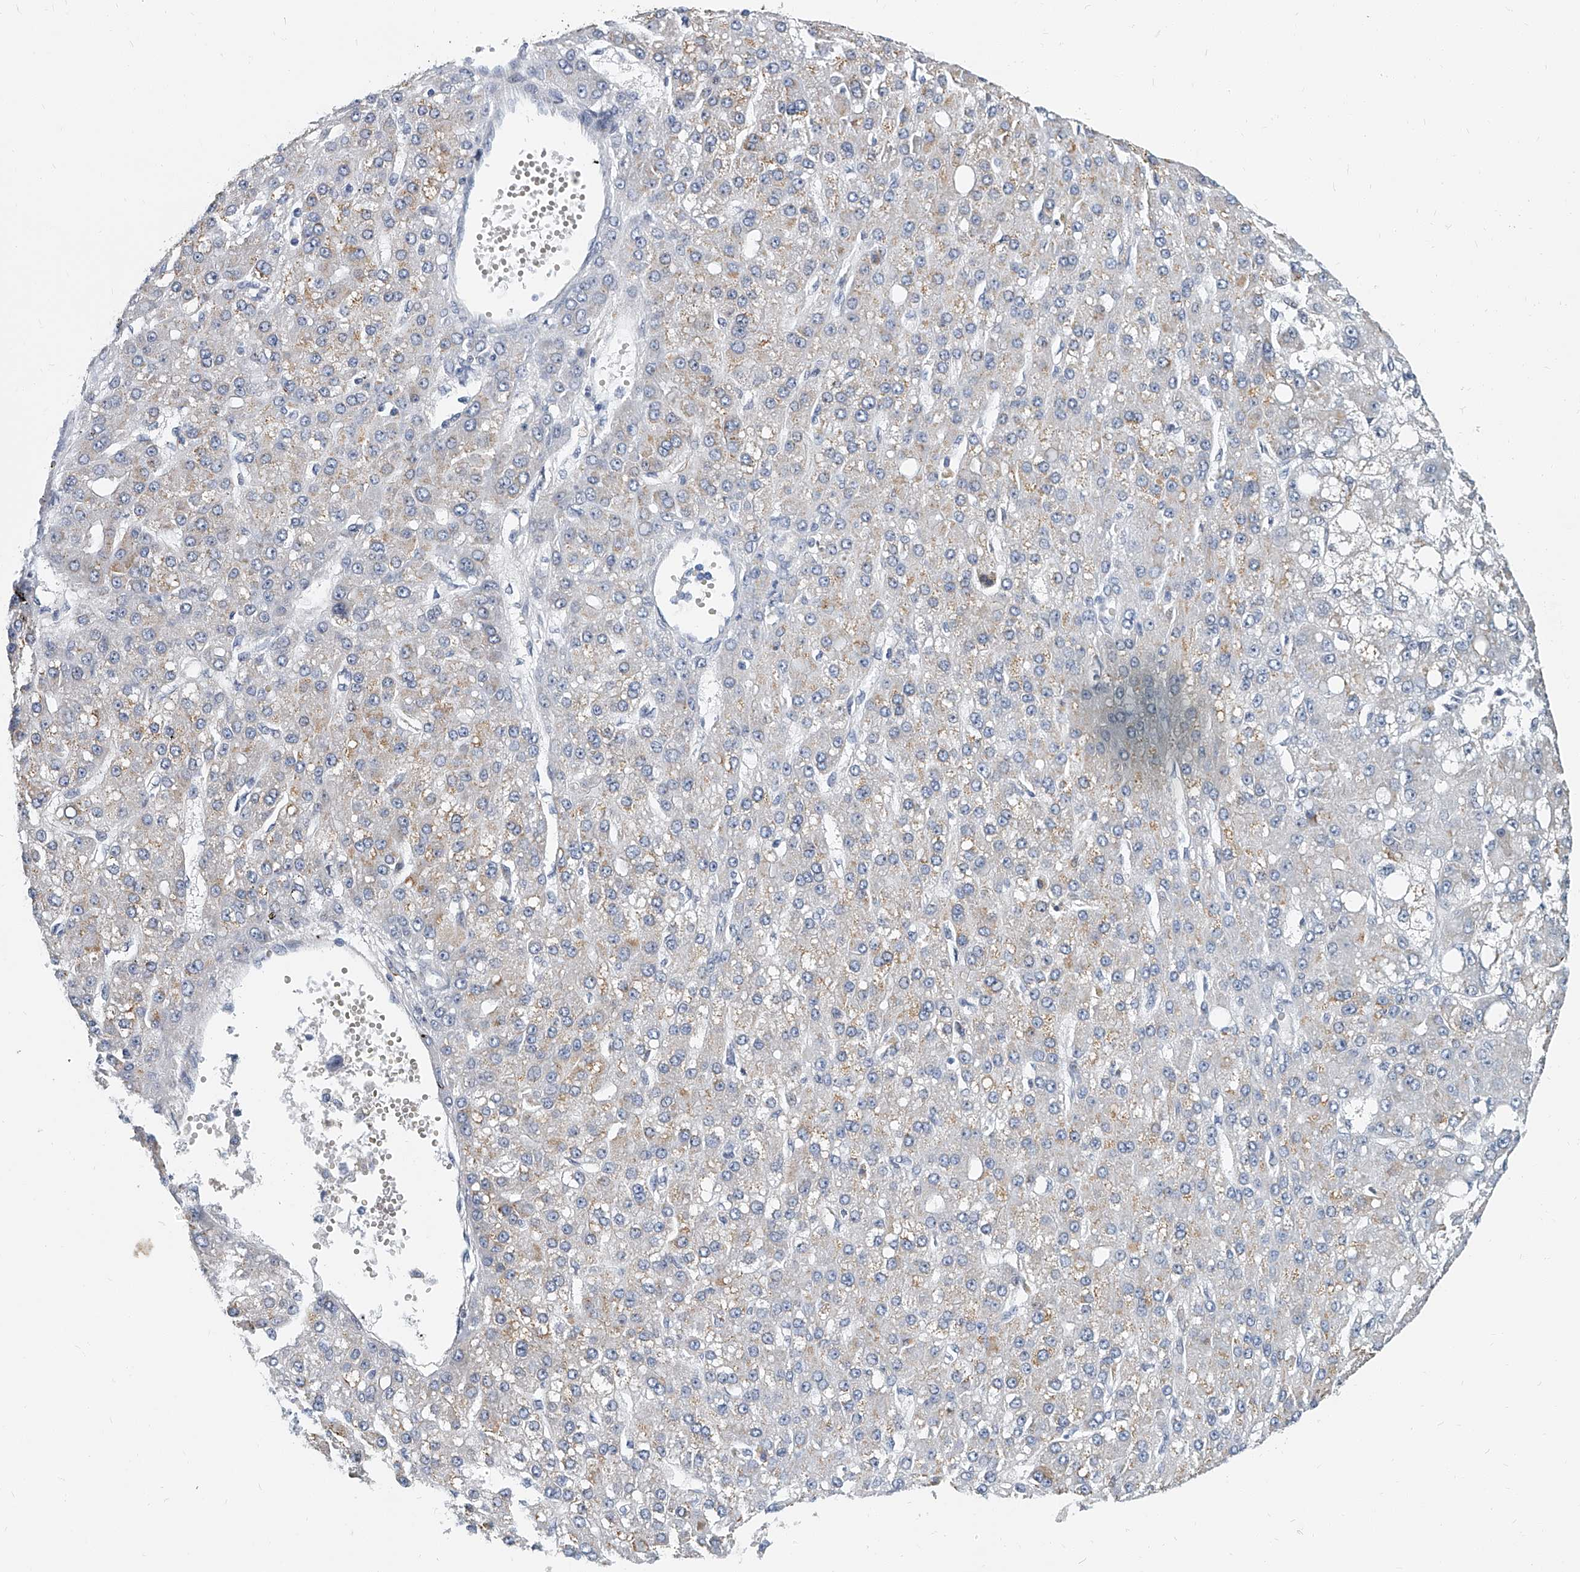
{"staining": {"intensity": "weak", "quantity": "<25%", "location": "cytoplasmic/membranous"}, "tissue": "liver cancer", "cell_type": "Tumor cells", "image_type": "cancer", "snomed": [{"axis": "morphology", "description": "Carcinoma, Hepatocellular, NOS"}, {"axis": "topography", "description": "Liver"}], "caption": "The micrograph exhibits no significant staining in tumor cells of liver cancer (hepatocellular carcinoma).", "gene": "KIRREL1", "patient": {"sex": "male", "age": 67}}